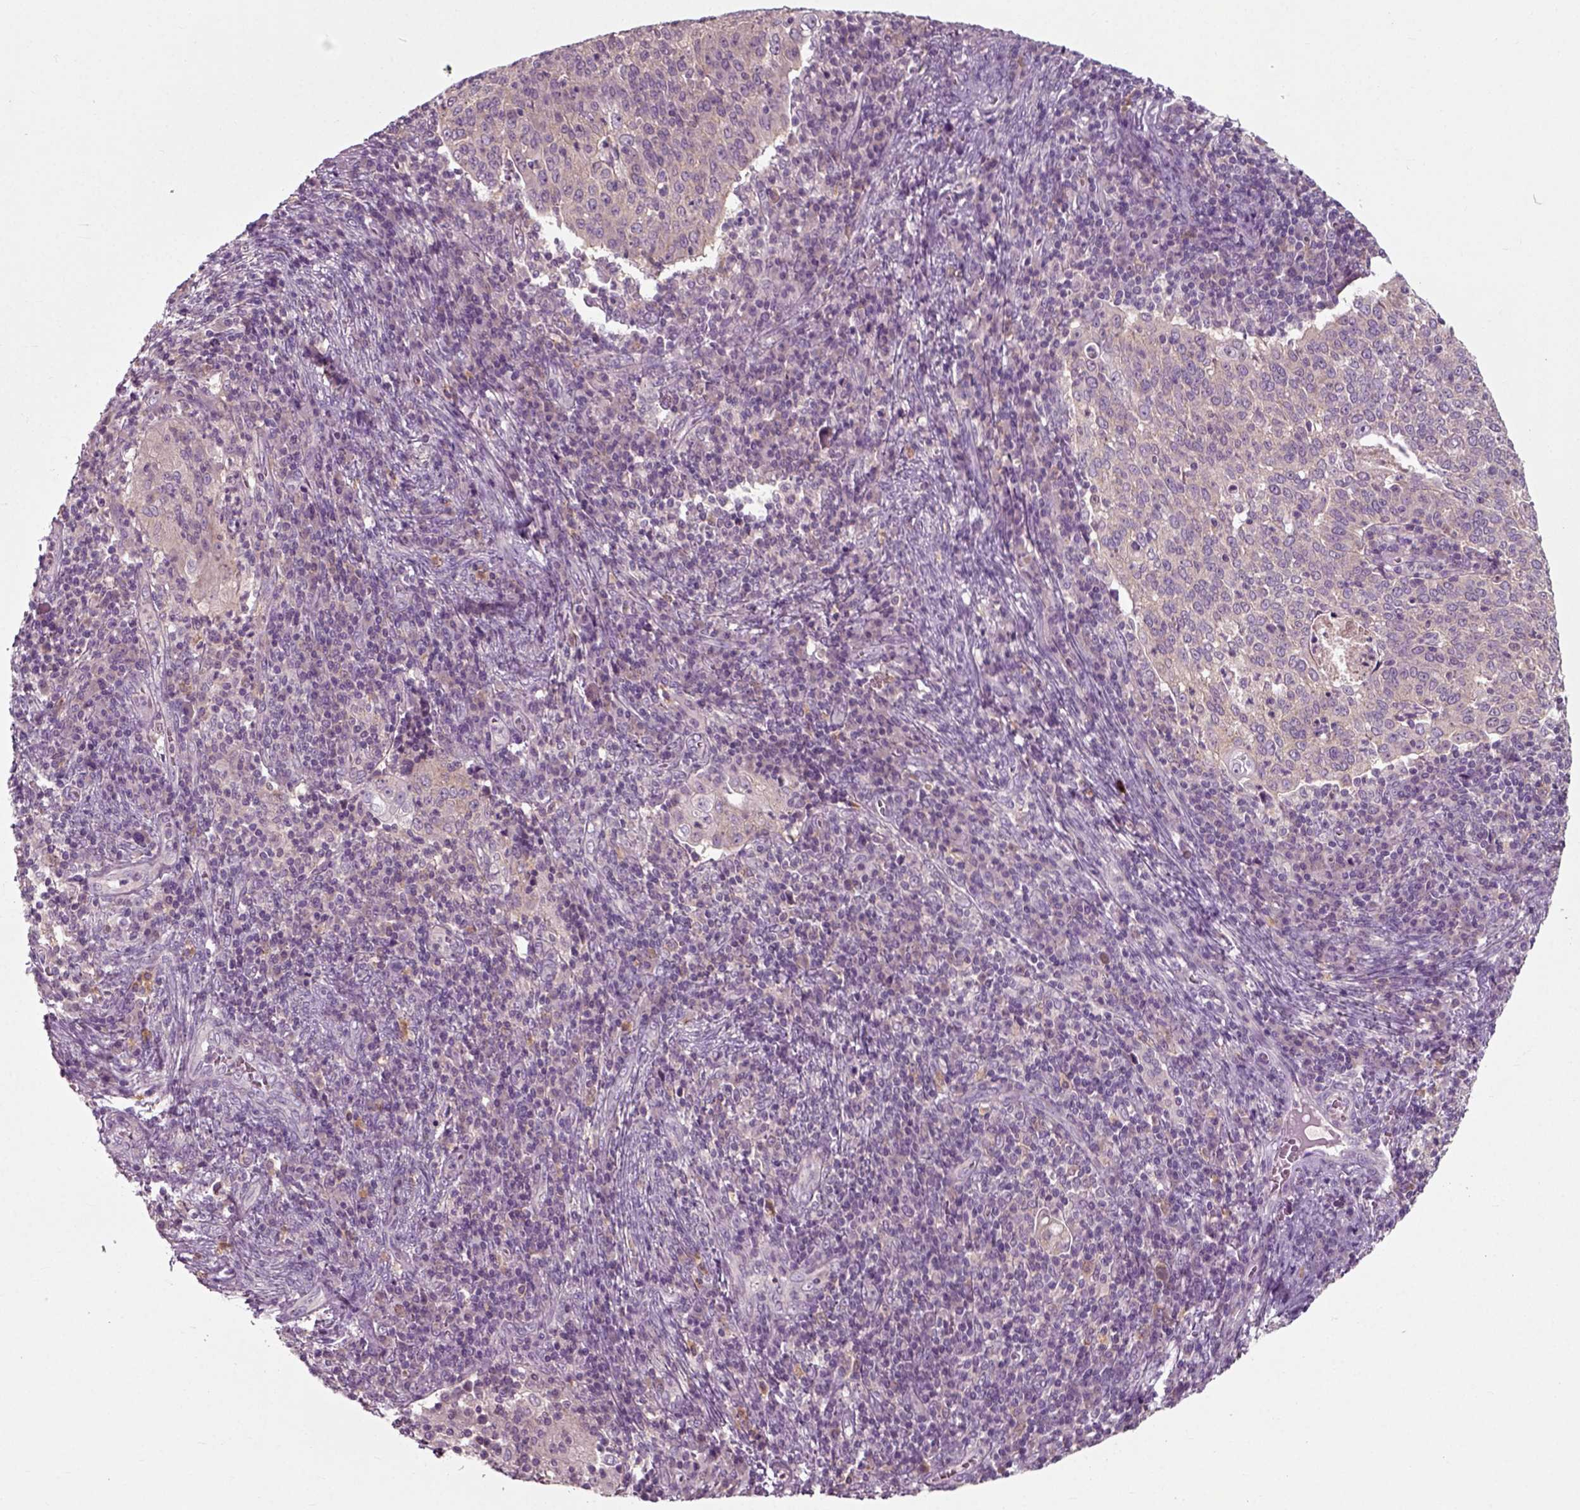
{"staining": {"intensity": "weak", "quantity": "<25%", "location": "cytoplasmic/membranous"}, "tissue": "cervical cancer", "cell_type": "Tumor cells", "image_type": "cancer", "snomed": [{"axis": "morphology", "description": "Squamous cell carcinoma, NOS"}, {"axis": "topography", "description": "Cervix"}], "caption": "Immunohistochemistry histopathology image of squamous cell carcinoma (cervical) stained for a protein (brown), which reveals no positivity in tumor cells. The staining was performed using DAB (3,3'-diaminobenzidine) to visualize the protein expression in brown, while the nuclei were stained in blue with hematoxylin (Magnification: 20x).", "gene": "RND2", "patient": {"sex": "female", "age": 39}}